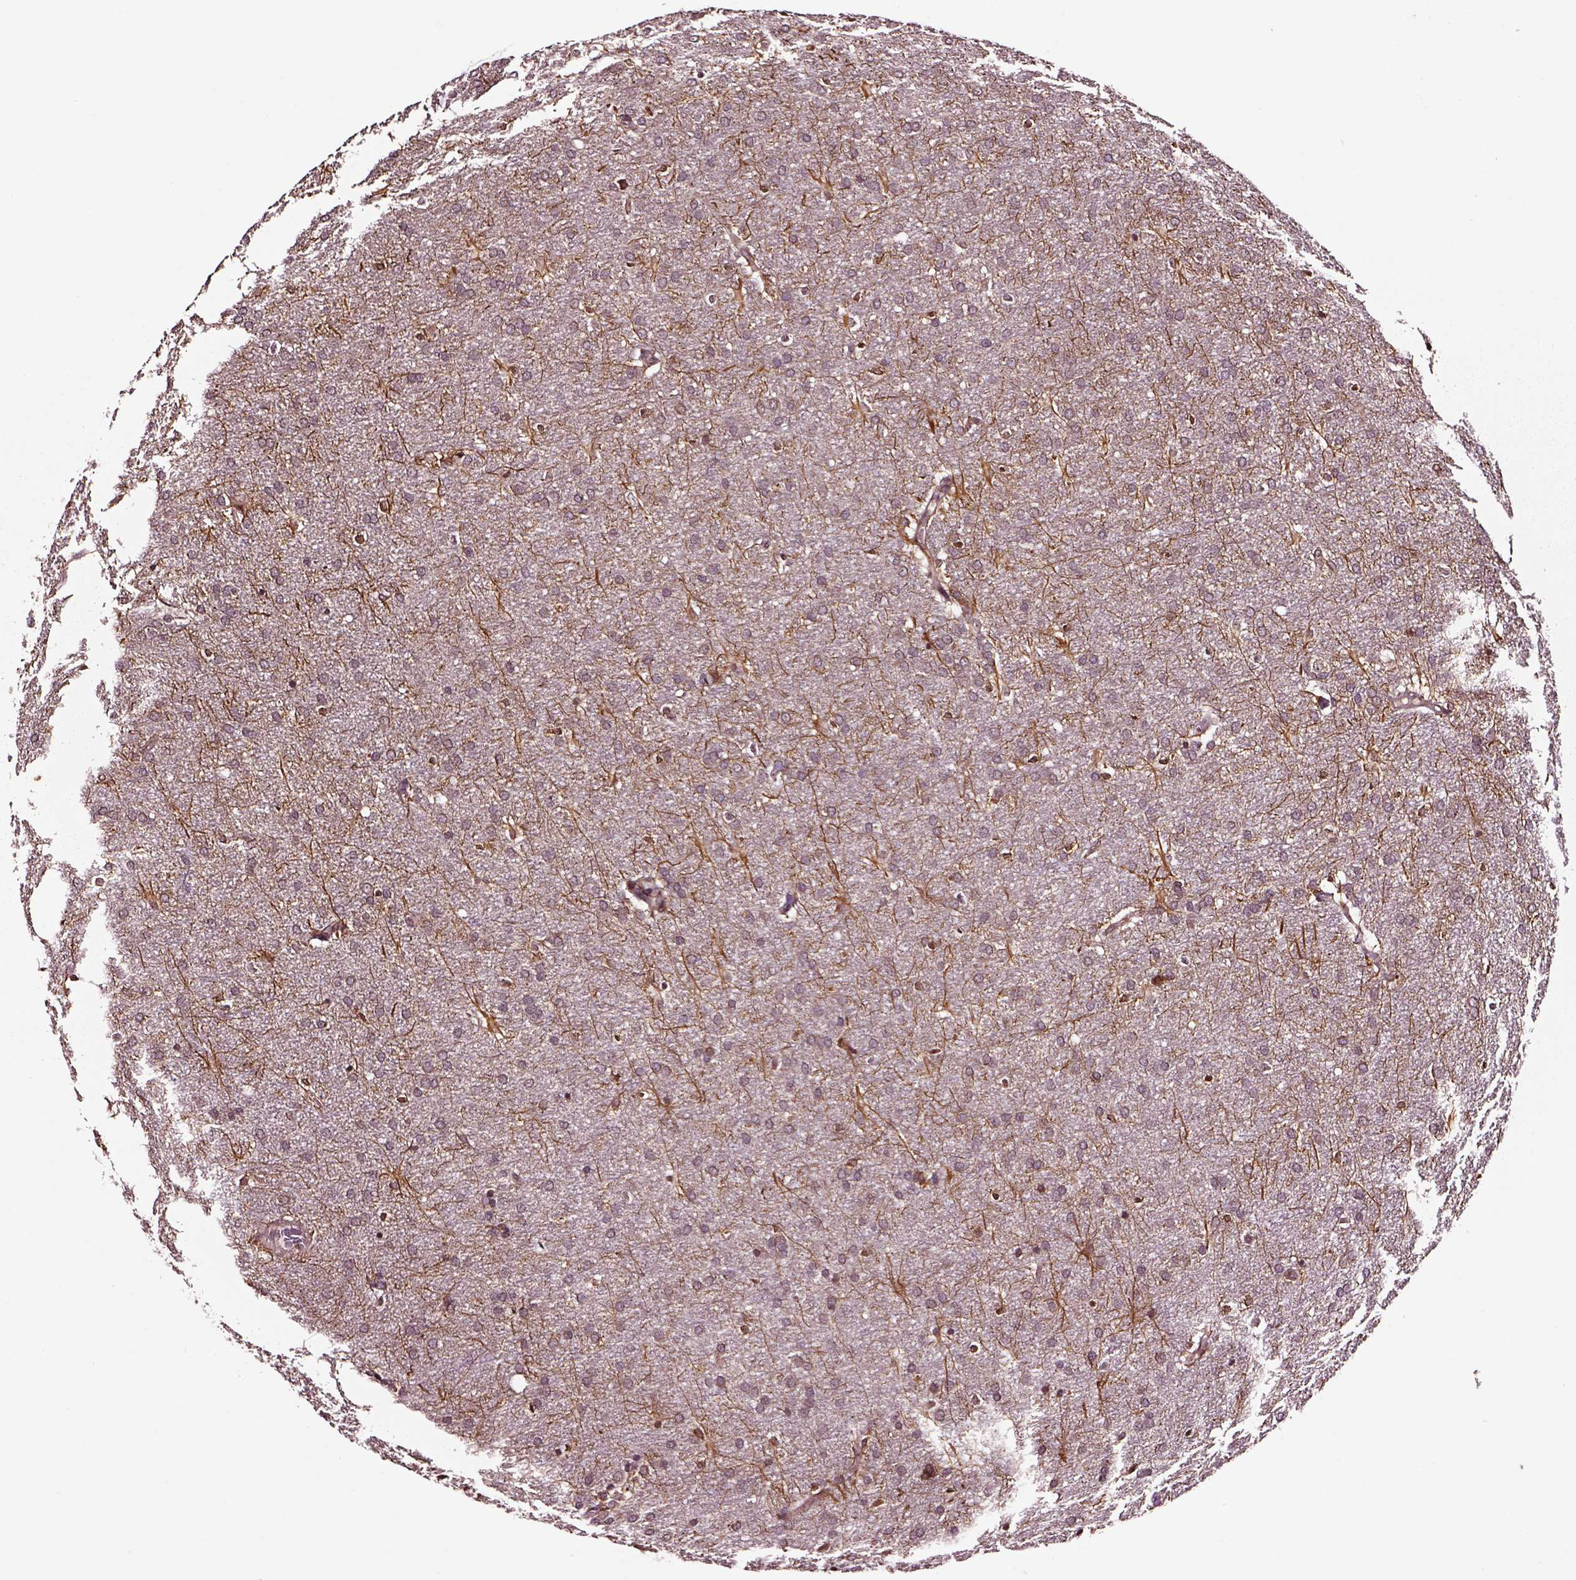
{"staining": {"intensity": "moderate", "quantity": ">75%", "location": "cytoplasmic/membranous"}, "tissue": "glioma", "cell_type": "Tumor cells", "image_type": "cancer", "snomed": [{"axis": "morphology", "description": "Glioma, malignant, Low grade"}, {"axis": "topography", "description": "Brain"}], "caption": "Human malignant glioma (low-grade) stained with a brown dye exhibits moderate cytoplasmic/membranous positive expression in about >75% of tumor cells.", "gene": "RASSF5", "patient": {"sex": "female", "age": 32}}